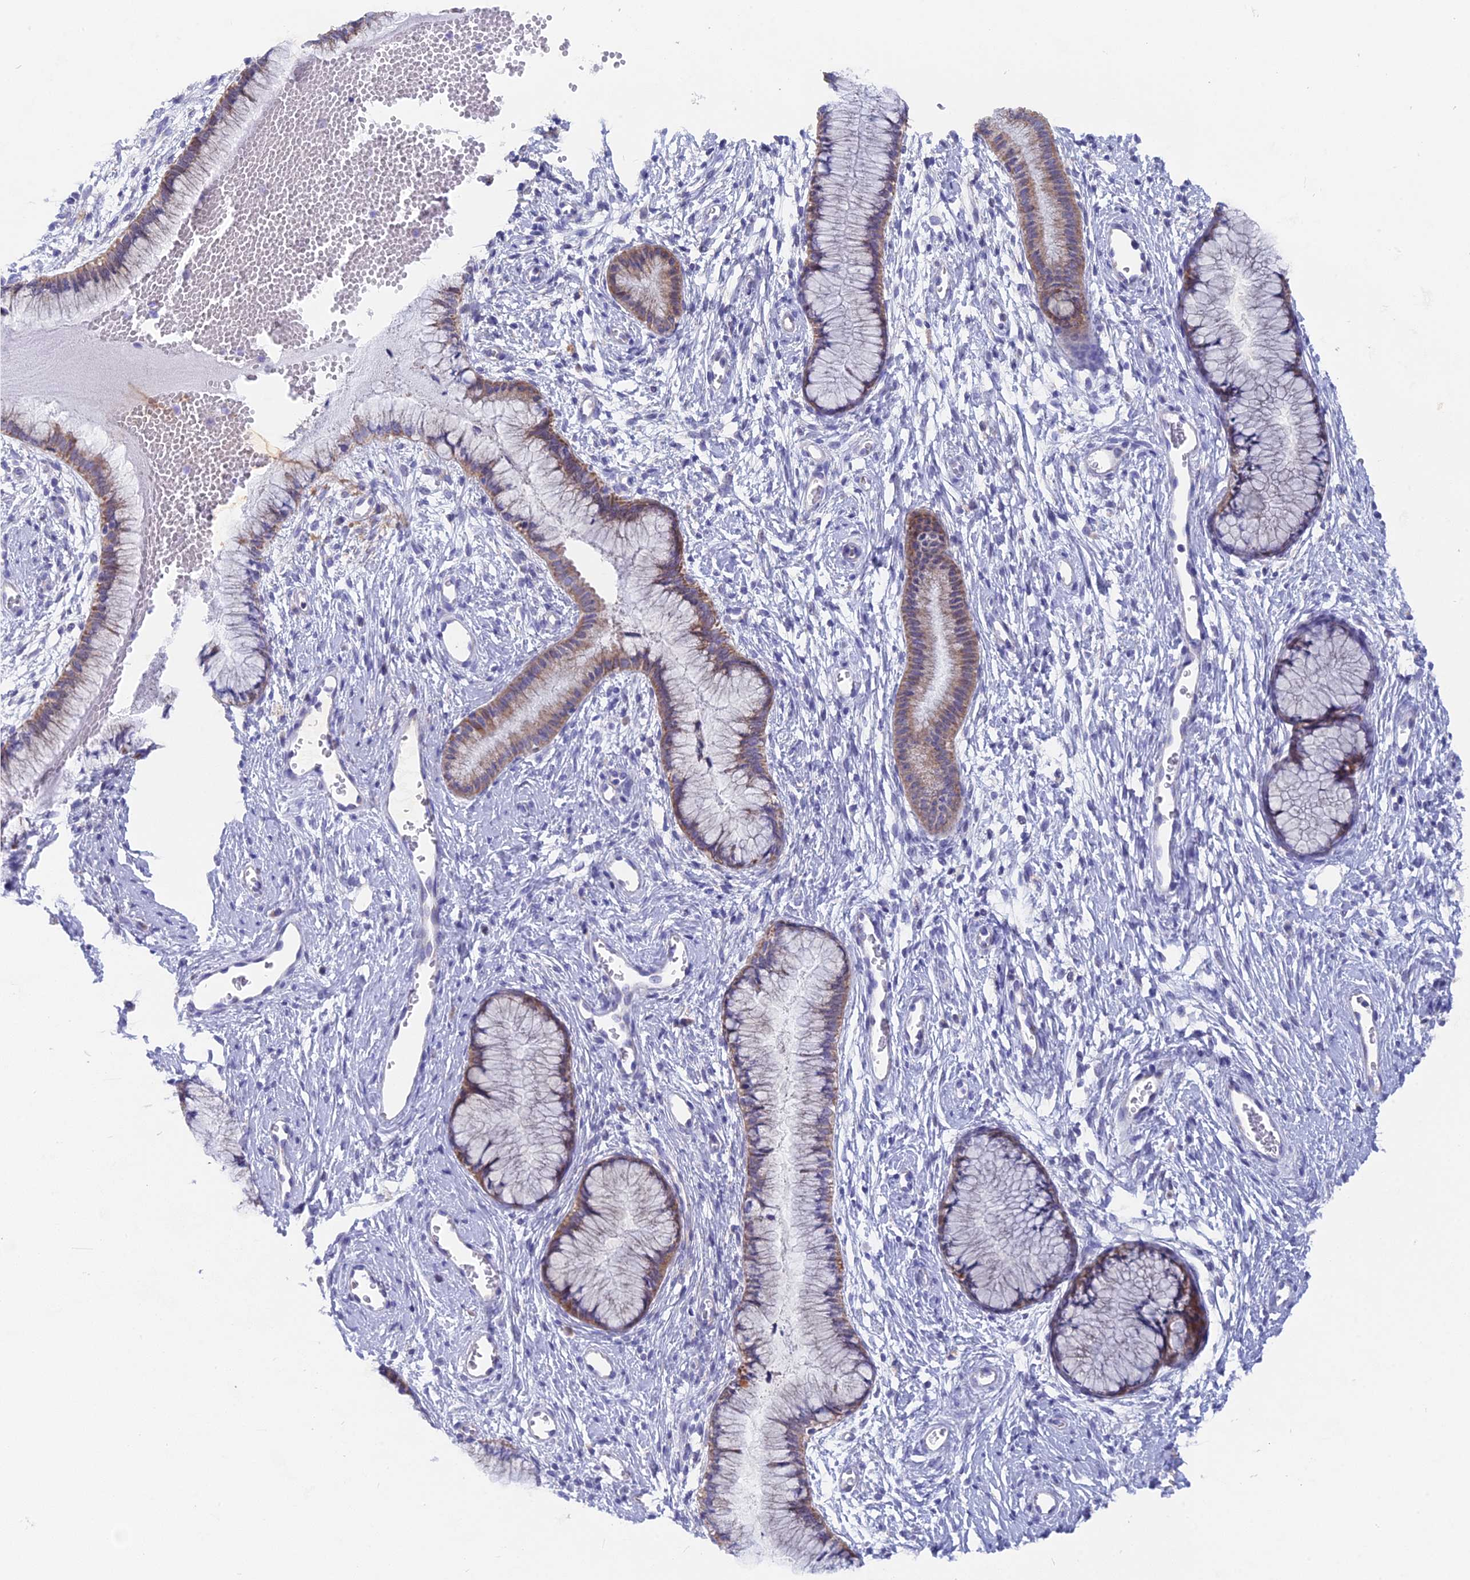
{"staining": {"intensity": "weak", "quantity": ">75%", "location": "cytoplasmic/membranous"}, "tissue": "cervix", "cell_type": "Glandular cells", "image_type": "normal", "snomed": [{"axis": "morphology", "description": "Normal tissue, NOS"}, {"axis": "topography", "description": "Cervix"}], "caption": "Cervix stained for a protein (brown) exhibits weak cytoplasmic/membranous positive expression in approximately >75% of glandular cells.", "gene": "AK4P3", "patient": {"sex": "female", "age": 42}}